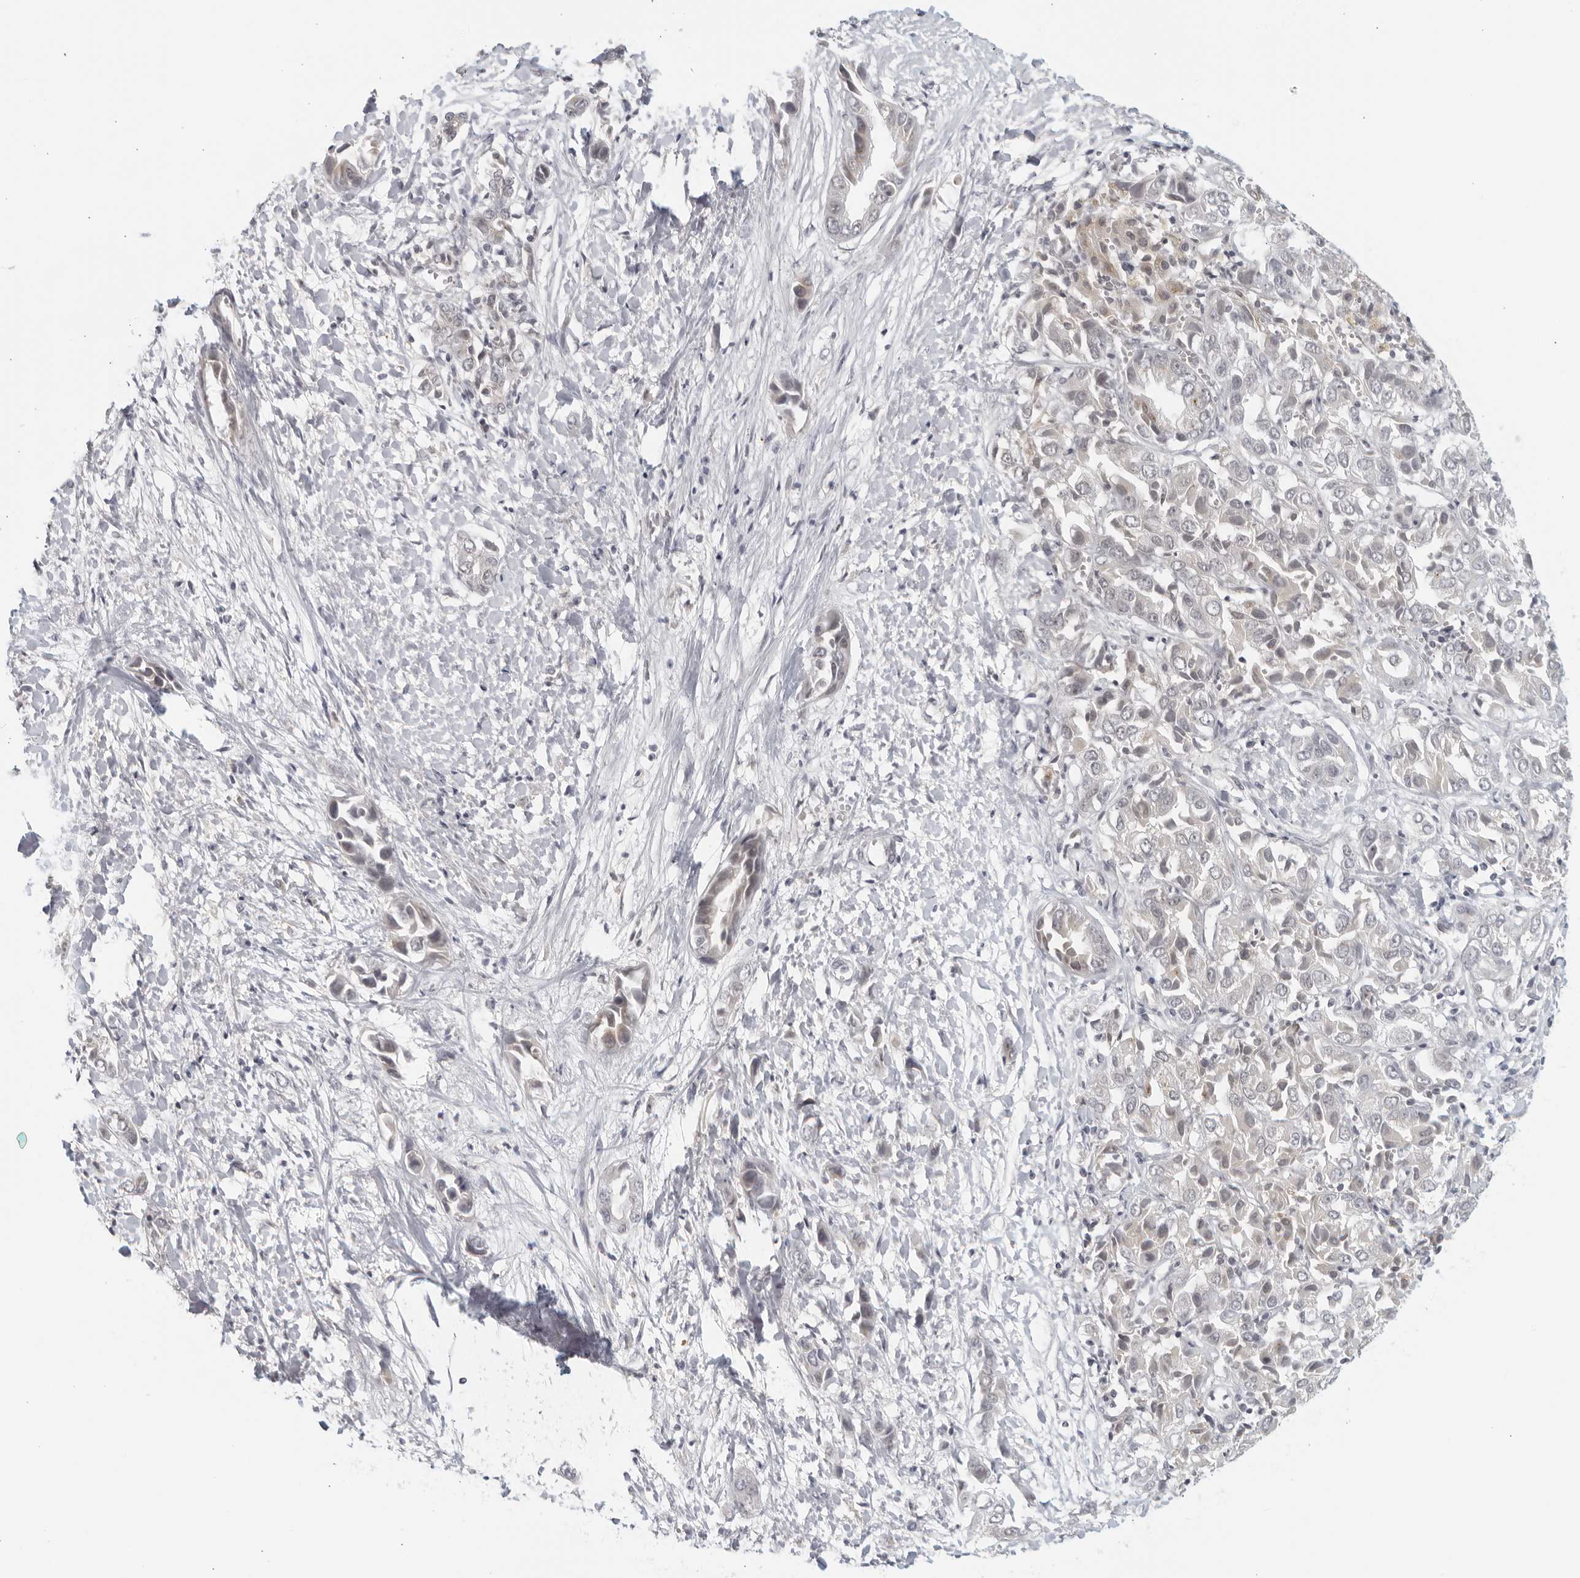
{"staining": {"intensity": "negative", "quantity": "none", "location": "none"}, "tissue": "liver cancer", "cell_type": "Tumor cells", "image_type": "cancer", "snomed": [{"axis": "morphology", "description": "Cholangiocarcinoma"}, {"axis": "topography", "description": "Liver"}], "caption": "Protein analysis of liver cancer shows no significant expression in tumor cells. The staining is performed using DAB brown chromogen with nuclei counter-stained in using hematoxylin.", "gene": "RAB11FIP3", "patient": {"sex": "female", "age": 52}}